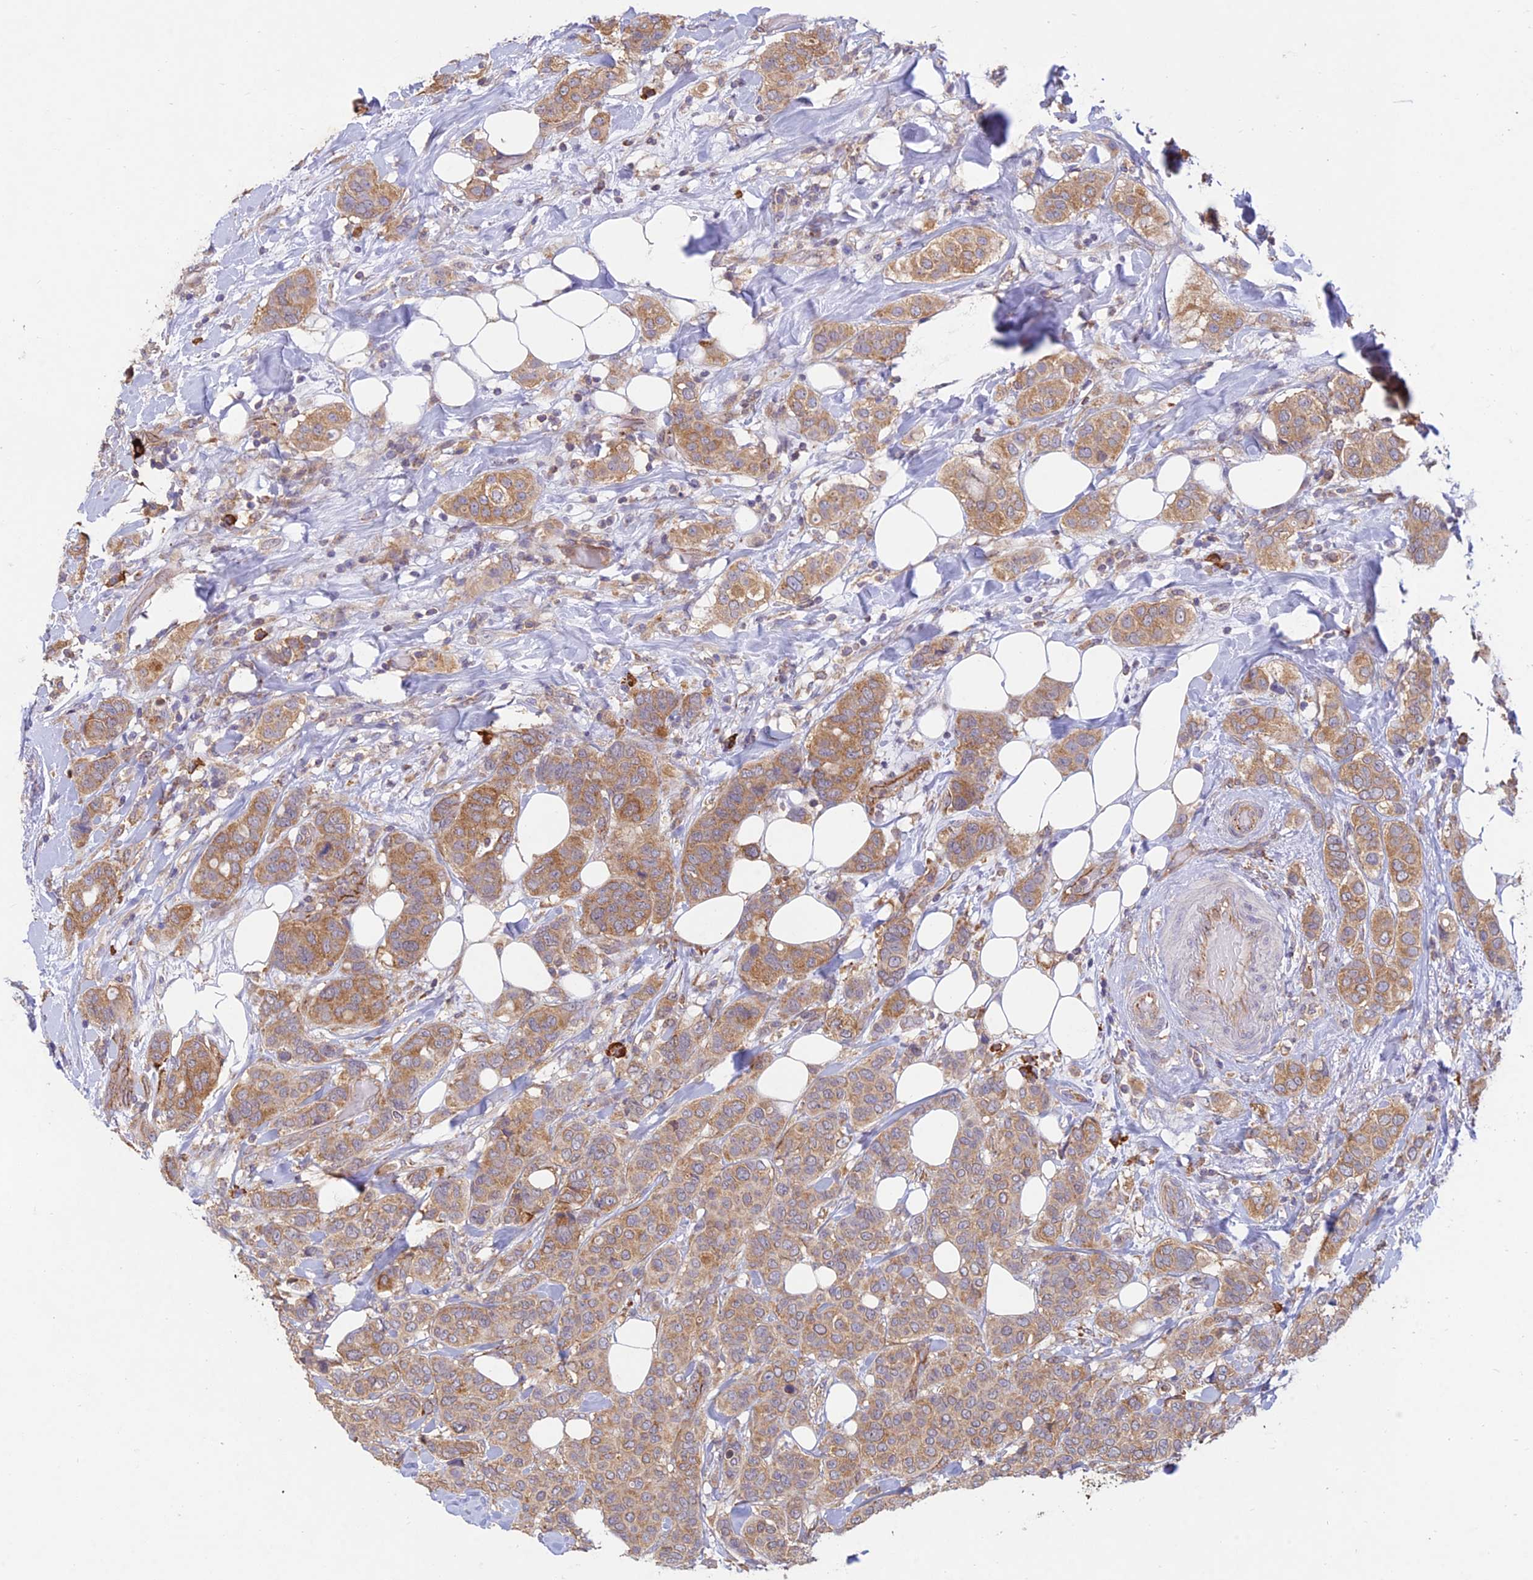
{"staining": {"intensity": "moderate", "quantity": ">75%", "location": "cytoplasmic/membranous"}, "tissue": "breast cancer", "cell_type": "Tumor cells", "image_type": "cancer", "snomed": [{"axis": "morphology", "description": "Lobular carcinoma"}, {"axis": "topography", "description": "Breast"}], "caption": "Protein staining of breast cancer (lobular carcinoma) tissue shows moderate cytoplasmic/membranous positivity in approximately >75% of tumor cells. (Brightfield microscopy of DAB IHC at high magnification).", "gene": "NXNL2", "patient": {"sex": "female", "age": 51}}